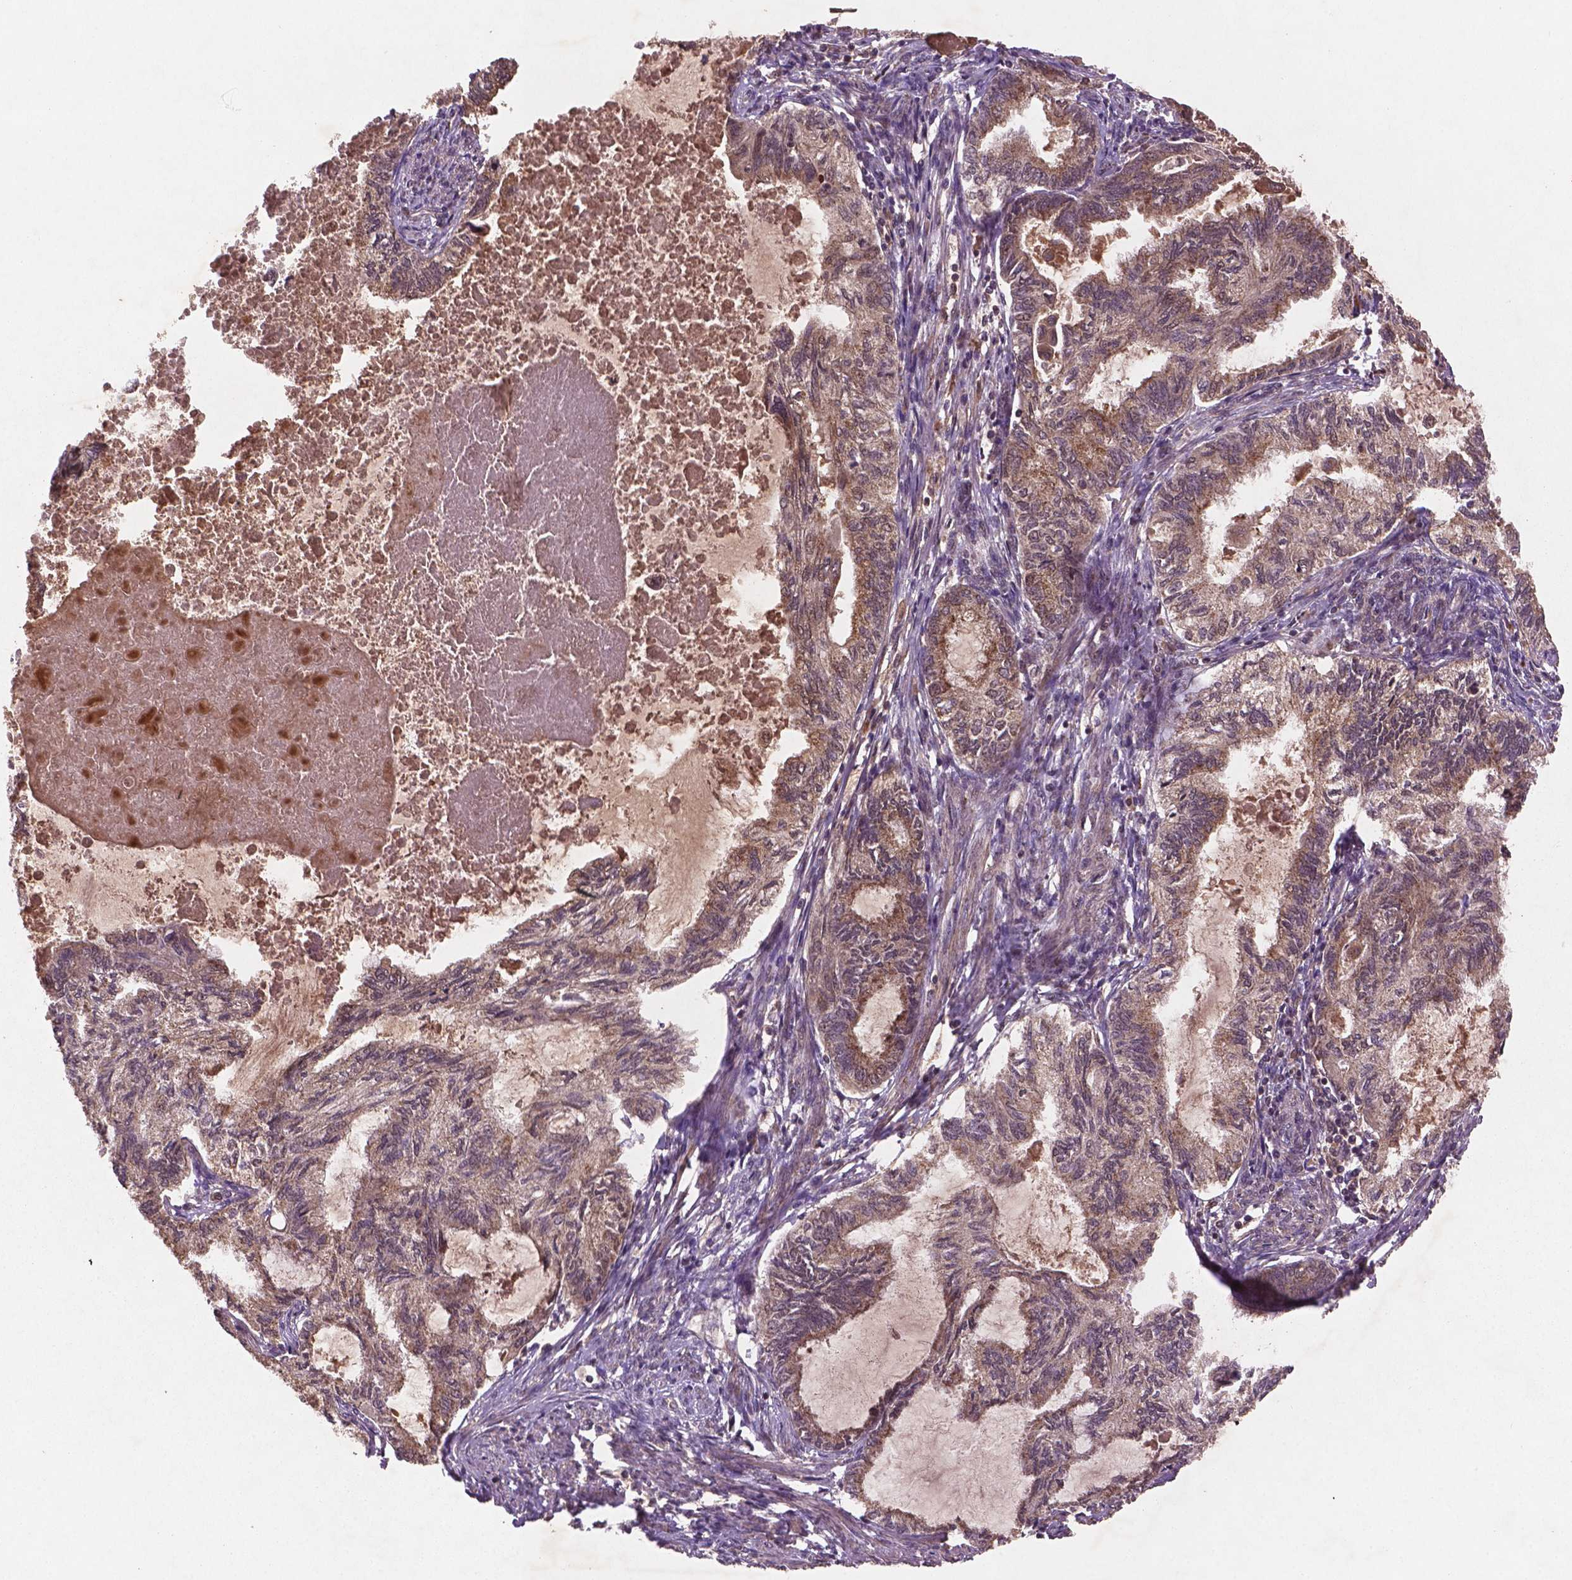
{"staining": {"intensity": "weak", "quantity": "25%-75%", "location": "cytoplasmic/membranous"}, "tissue": "endometrial cancer", "cell_type": "Tumor cells", "image_type": "cancer", "snomed": [{"axis": "morphology", "description": "Adenocarcinoma, NOS"}, {"axis": "topography", "description": "Endometrium"}], "caption": "Immunohistochemistry (DAB) staining of adenocarcinoma (endometrial) shows weak cytoplasmic/membranous protein positivity in about 25%-75% of tumor cells.", "gene": "NIPAL2", "patient": {"sex": "female", "age": 86}}